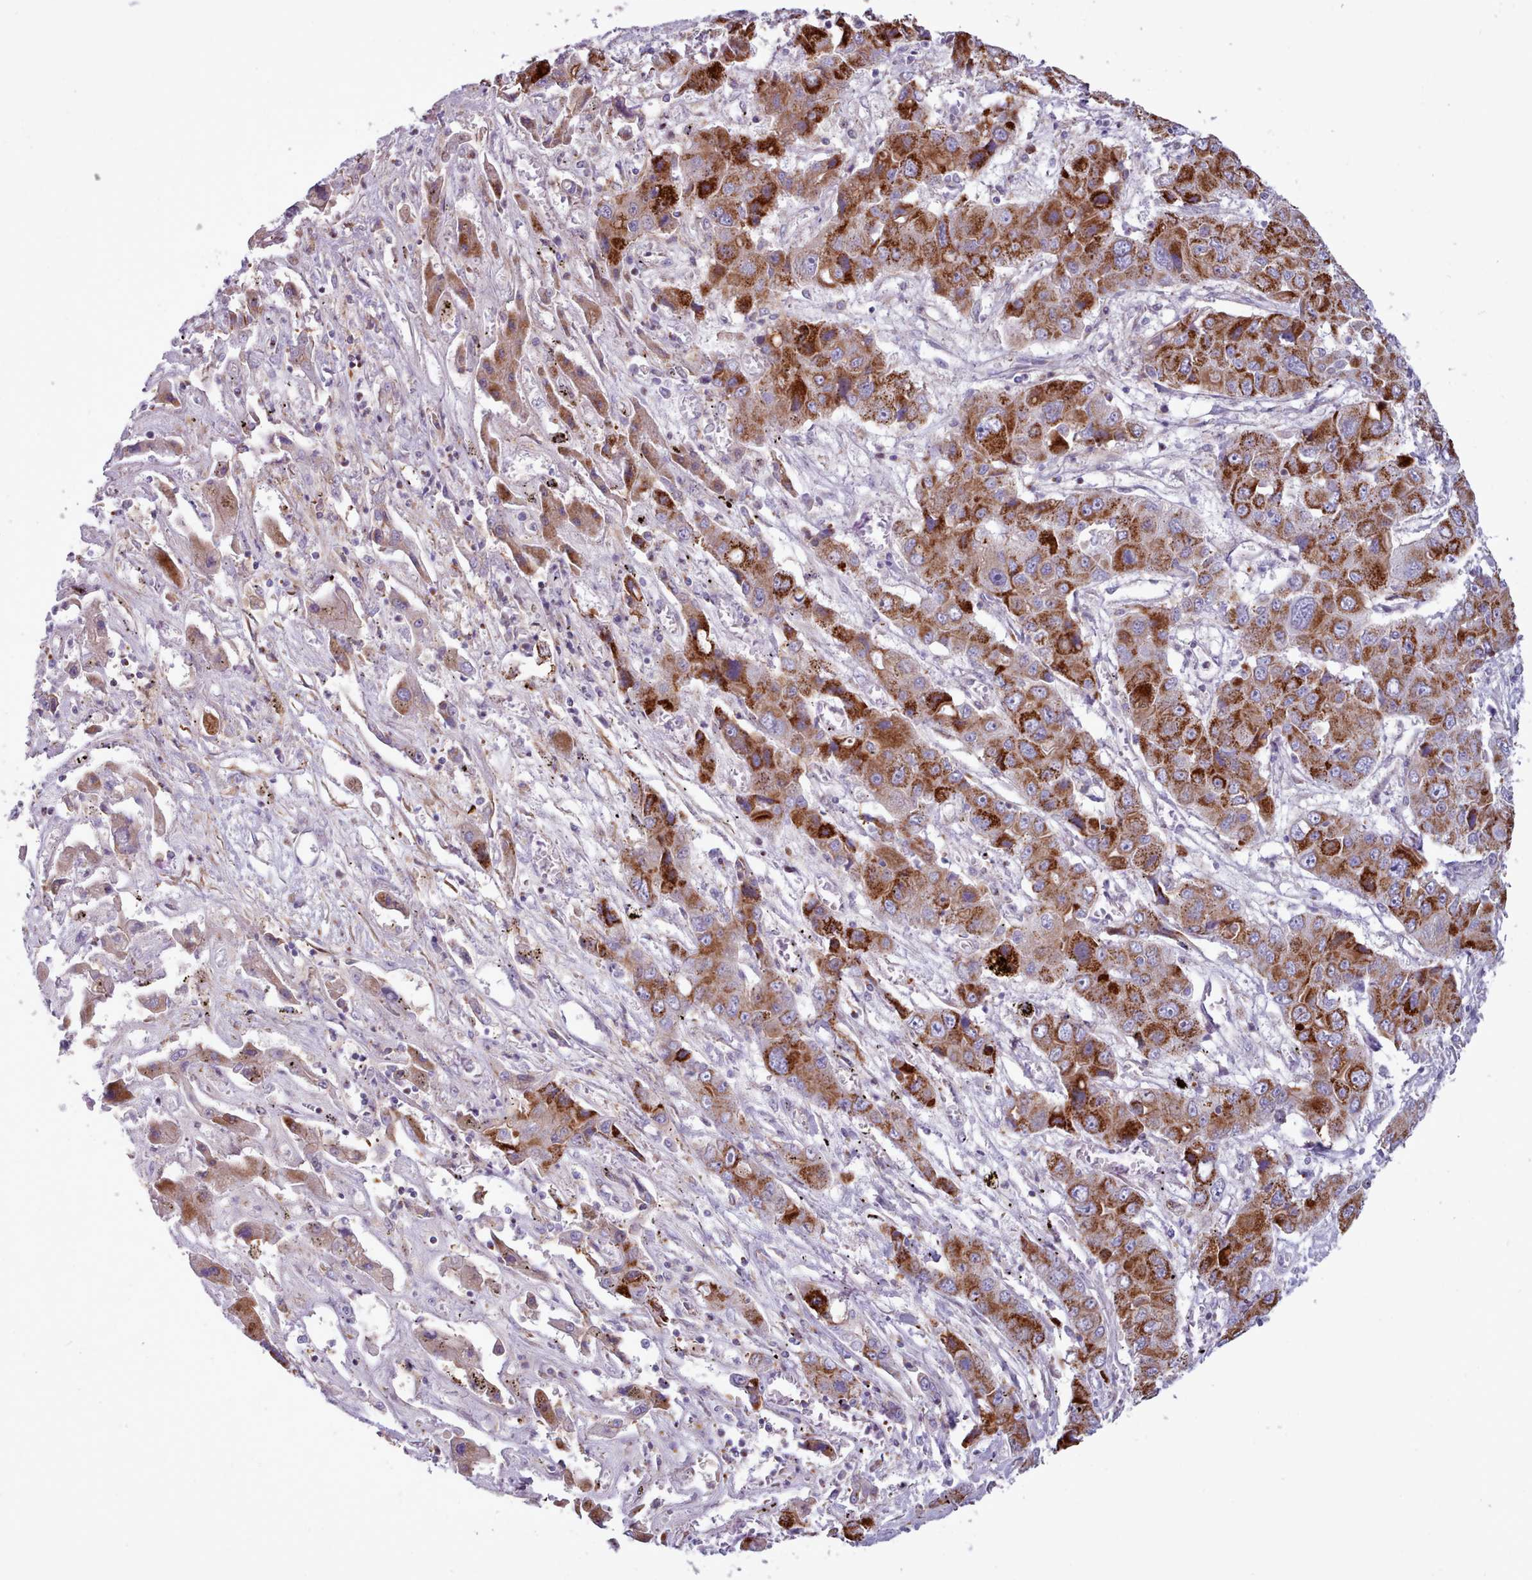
{"staining": {"intensity": "strong", "quantity": "25%-75%", "location": "cytoplasmic/membranous"}, "tissue": "liver cancer", "cell_type": "Tumor cells", "image_type": "cancer", "snomed": [{"axis": "morphology", "description": "Cholangiocarcinoma"}, {"axis": "topography", "description": "Liver"}], "caption": "A micrograph of liver cancer stained for a protein demonstrates strong cytoplasmic/membranous brown staining in tumor cells. (IHC, brightfield microscopy, high magnification).", "gene": "TENT4B", "patient": {"sex": "male", "age": 67}}